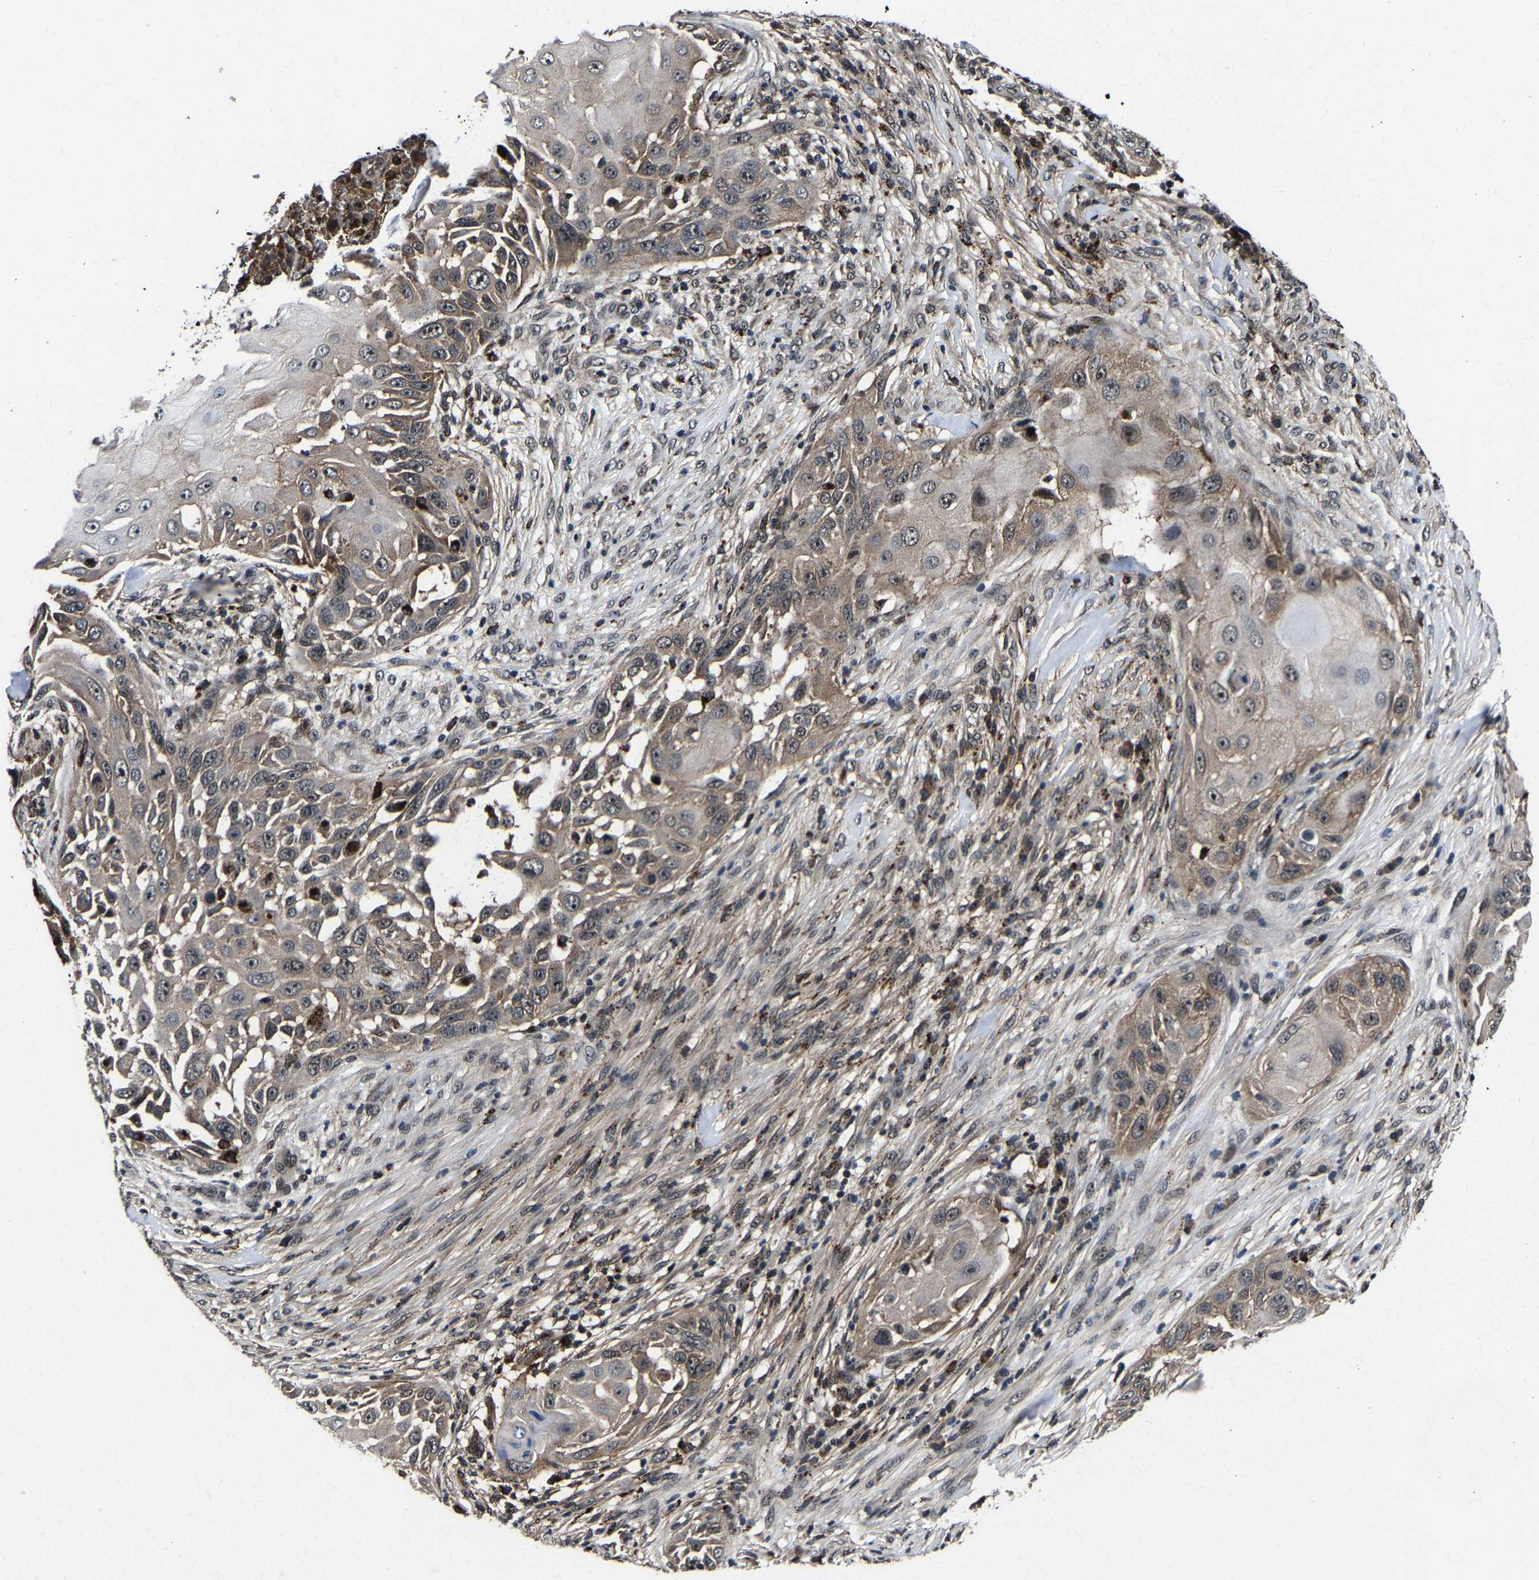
{"staining": {"intensity": "strong", "quantity": ">75%", "location": "cytoplasmic/membranous,nuclear"}, "tissue": "skin cancer", "cell_type": "Tumor cells", "image_type": "cancer", "snomed": [{"axis": "morphology", "description": "Squamous cell carcinoma, NOS"}, {"axis": "topography", "description": "Skin"}], "caption": "Tumor cells exhibit strong cytoplasmic/membranous and nuclear expression in approximately >75% of cells in skin squamous cell carcinoma. The protein is shown in brown color, while the nuclei are stained blue.", "gene": "ZCCHC7", "patient": {"sex": "female", "age": 44}}